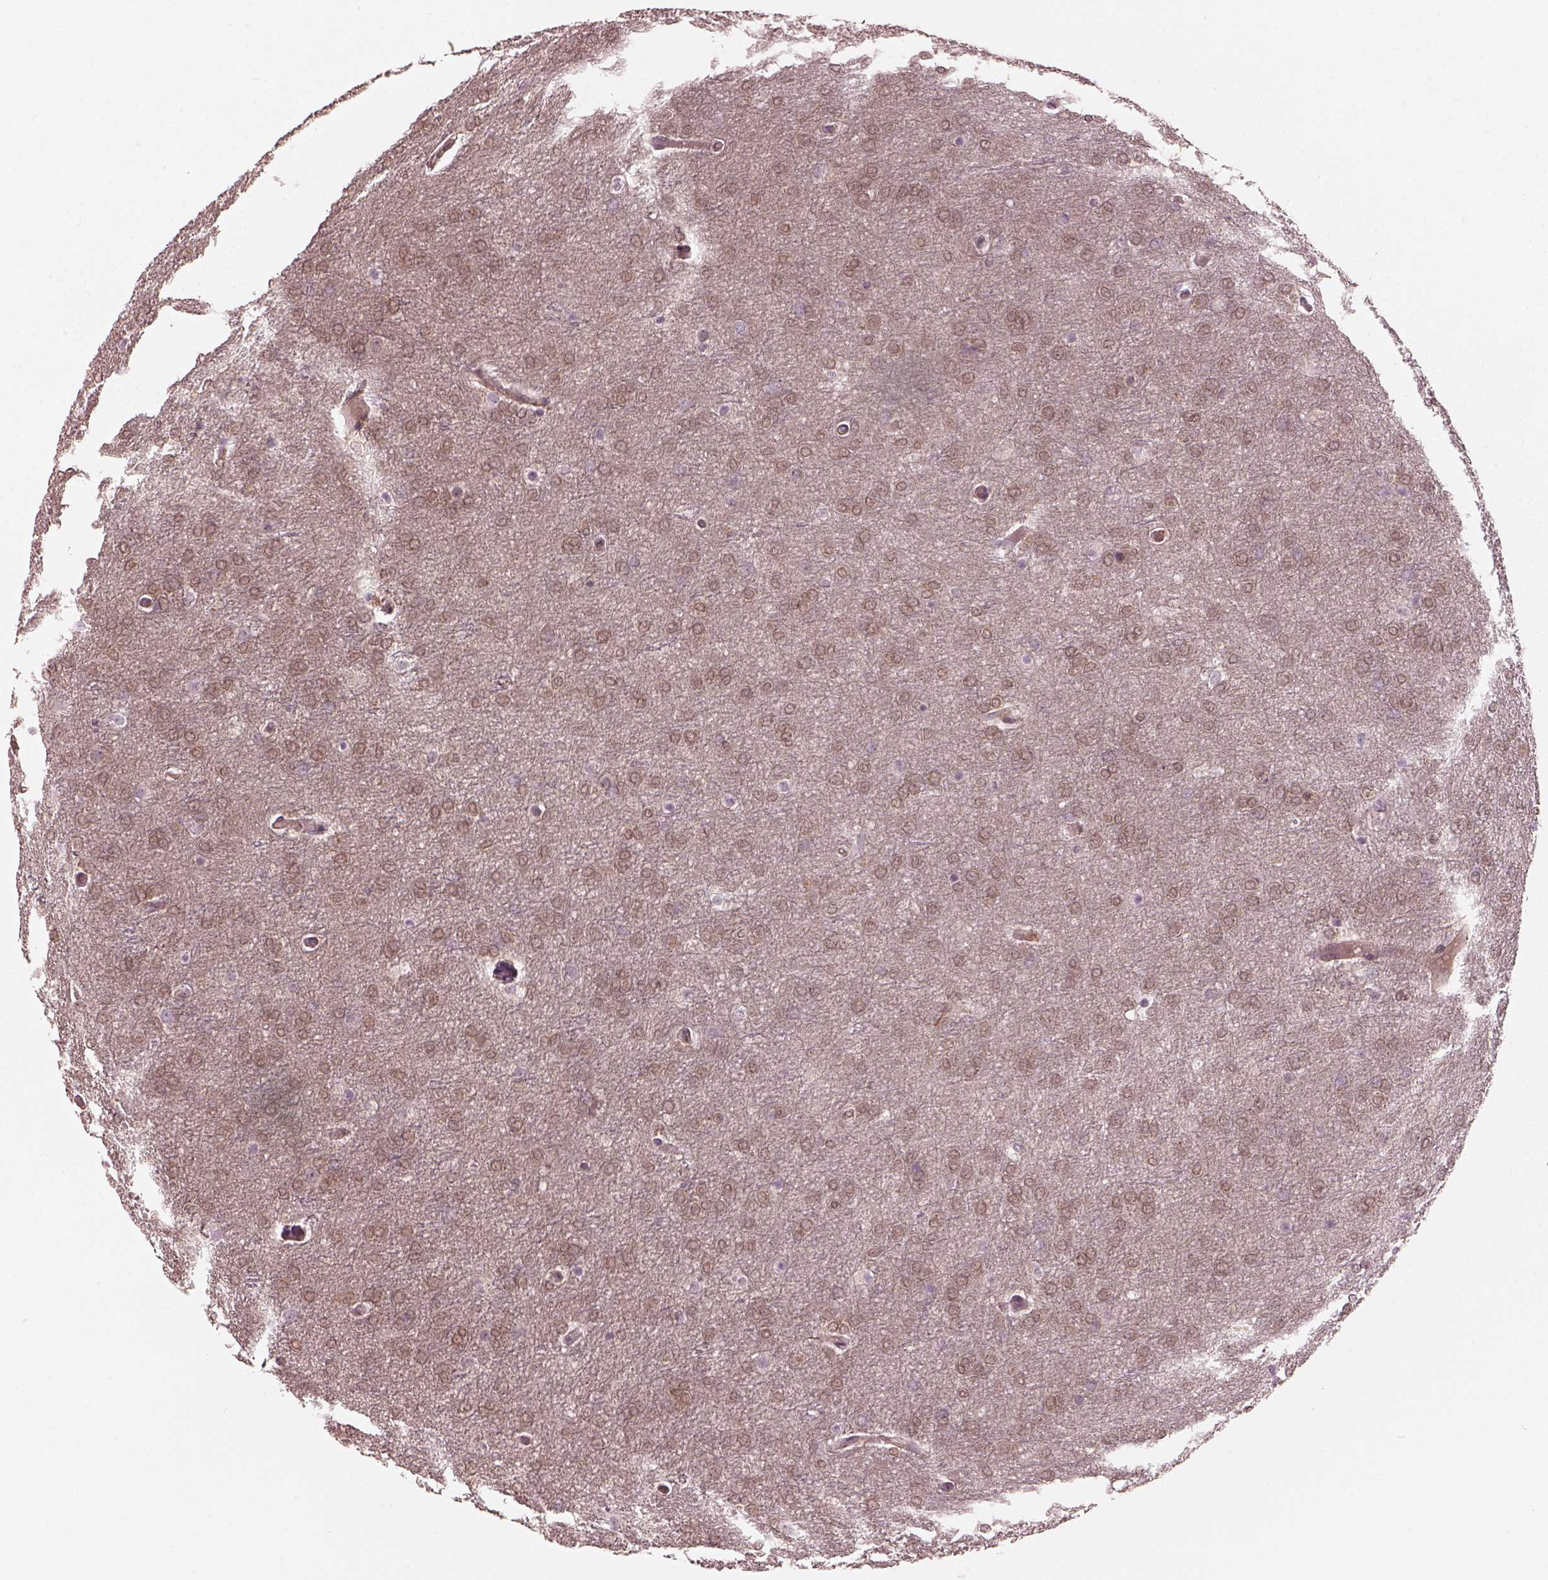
{"staining": {"intensity": "weak", "quantity": ">75%", "location": "cytoplasmic/membranous"}, "tissue": "glioma", "cell_type": "Tumor cells", "image_type": "cancer", "snomed": [{"axis": "morphology", "description": "Glioma, malignant, High grade"}, {"axis": "topography", "description": "Brain"}], "caption": "Immunohistochemistry (IHC) (DAB (3,3'-diaminobenzidine)) staining of human glioma exhibits weak cytoplasmic/membranous protein staining in approximately >75% of tumor cells.", "gene": "FAM107B", "patient": {"sex": "female", "age": 61}}